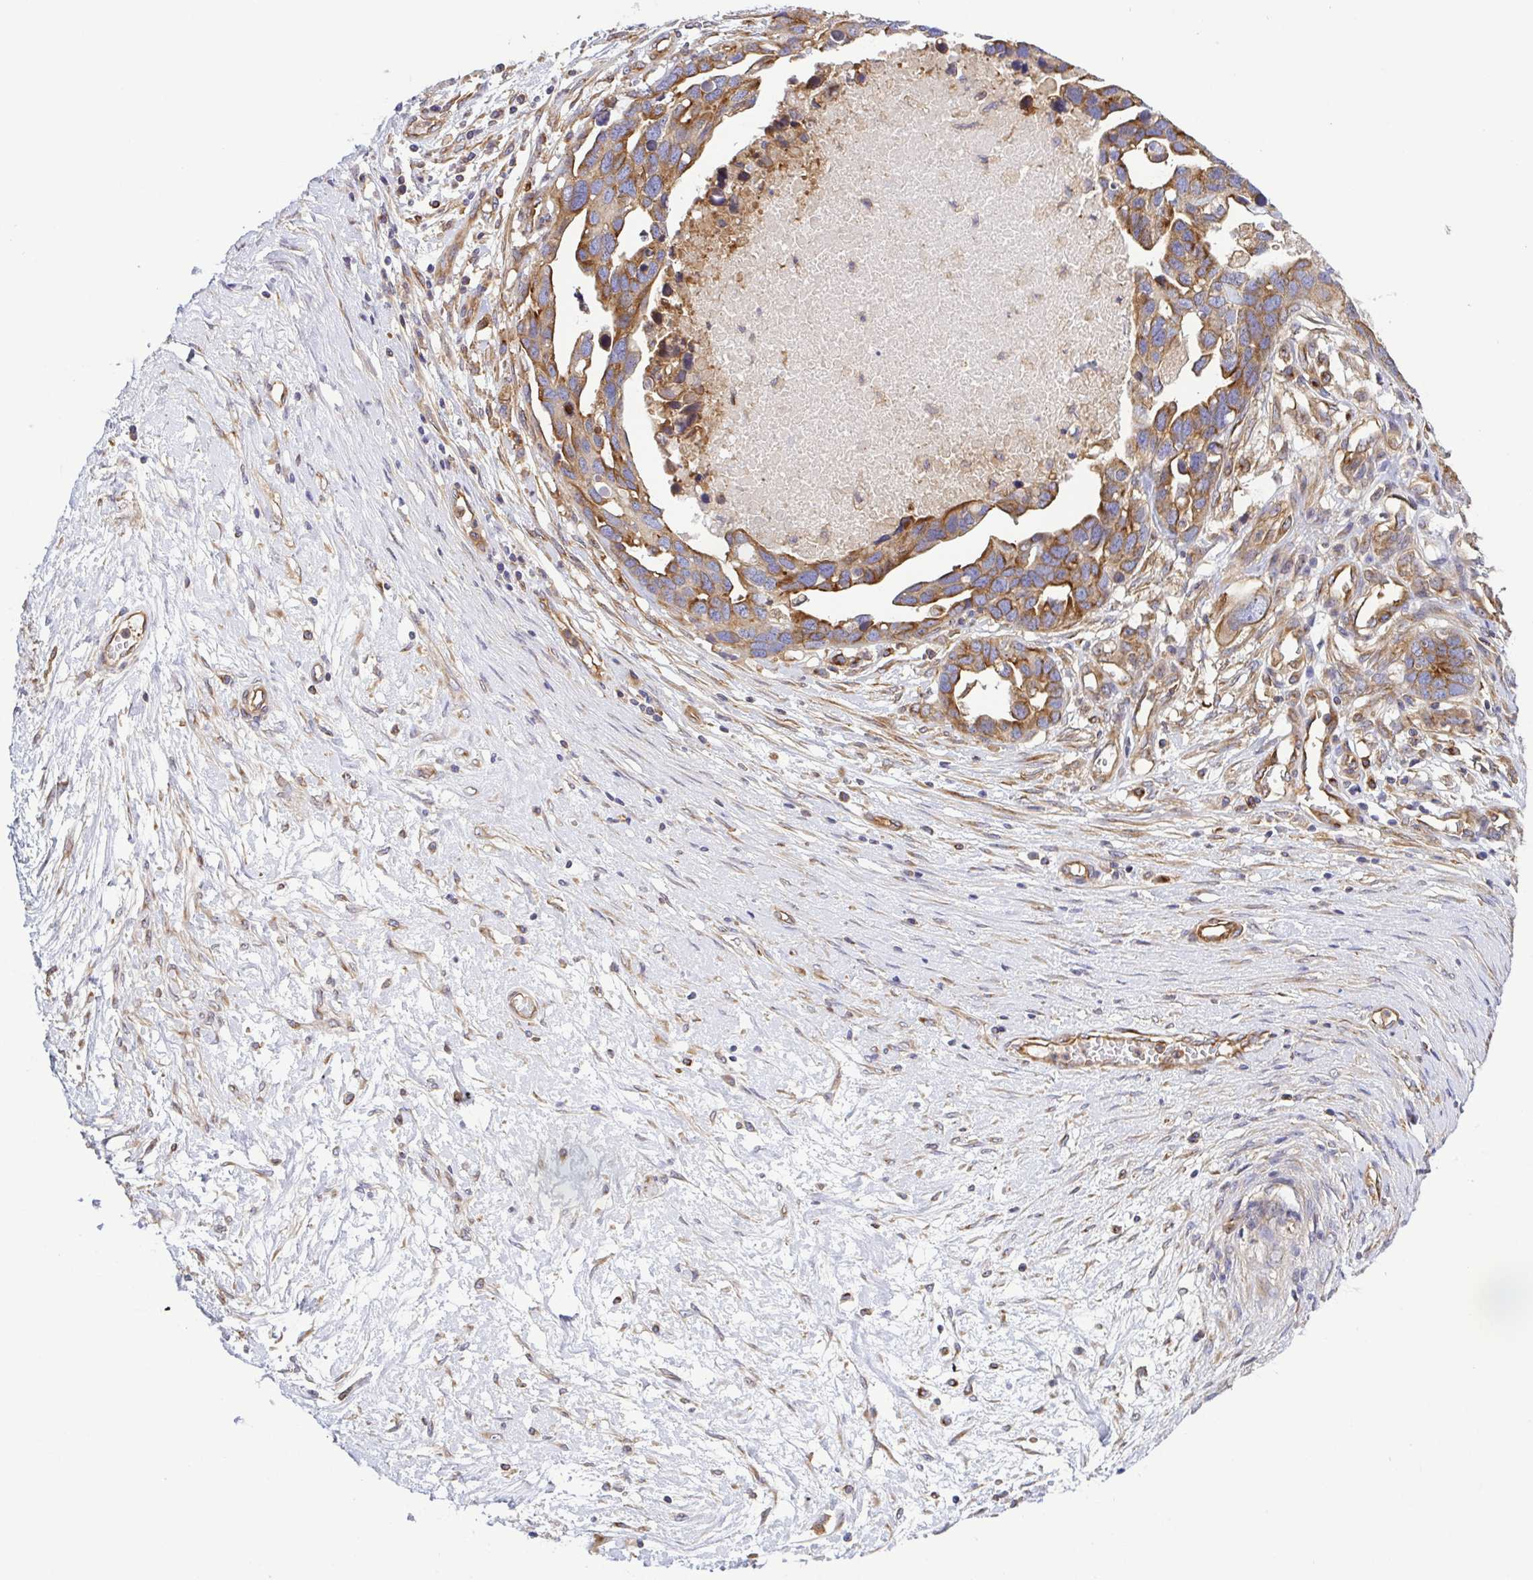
{"staining": {"intensity": "moderate", "quantity": ">75%", "location": "cytoplasmic/membranous"}, "tissue": "ovarian cancer", "cell_type": "Tumor cells", "image_type": "cancer", "snomed": [{"axis": "morphology", "description": "Cystadenocarcinoma, serous, NOS"}, {"axis": "topography", "description": "Ovary"}], "caption": "DAB (3,3'-diaminobenzidine) immunohistochemical staining of human ovarian cancer demonstrates moderate cytoplasmic/membranous protein positivity in approximately >75% of tumor cells.", "gene": "KIF5B", "patient": {"sex": "female", "age": 54}}